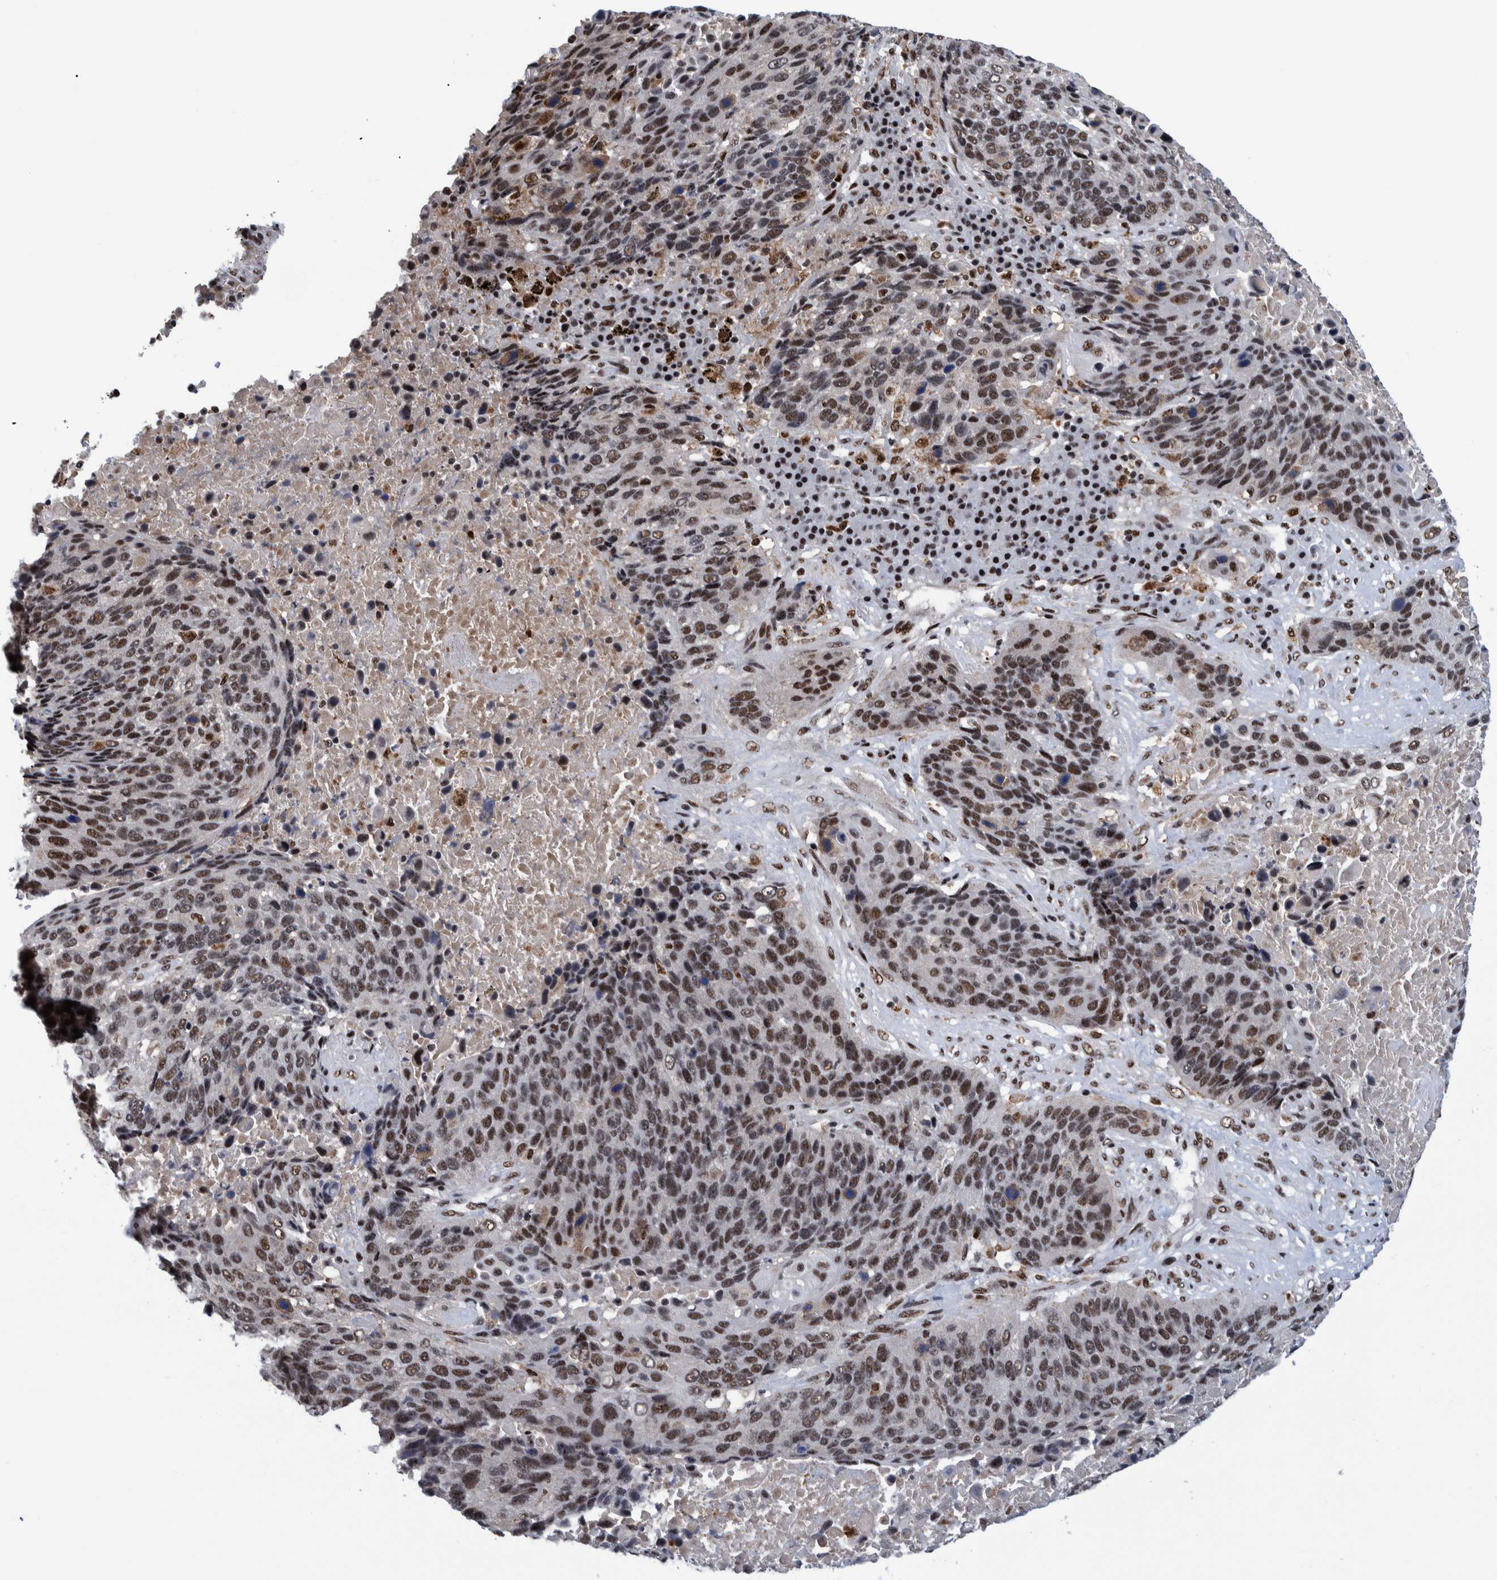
{"staining": {"intensity": "moderate", "quantity": ">75%", "location": "nuclear"}, "tissue": "lung cancer", "cell_type": "Tumor cells", "image_type": "cancer", "snomed": [{"axis": "morphology", "description": "Squamous cell carcinoma, NOS"}, {"axis": "topography", "description": "Lung"}], "caption": "Squamous cell carcinoma (lung) stained with immunohistochemistry reveals moderate nuclear staining in approximately >75% of tumor cells.", "gene": "EFTUD2", "patient": {"sex": "male", "age": 66}}